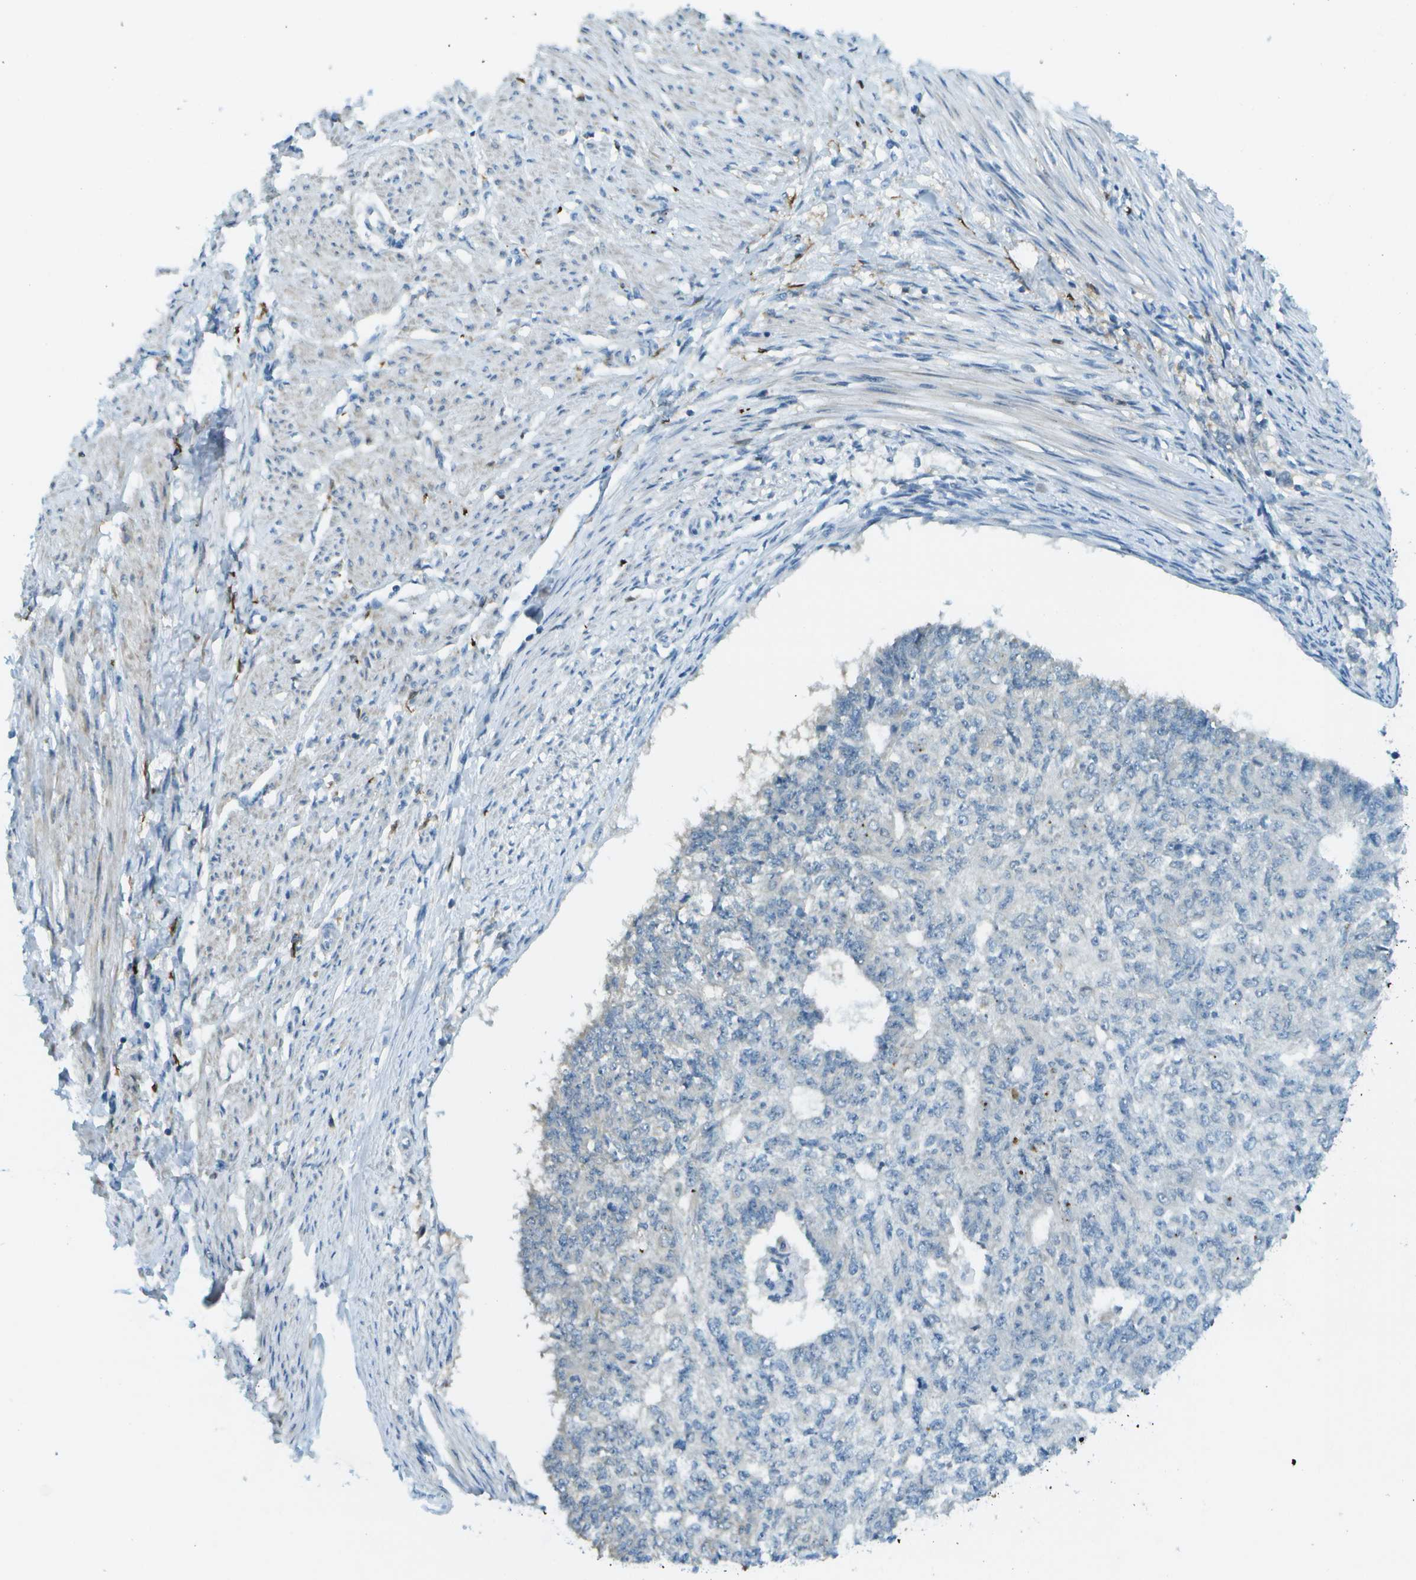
{"staining": {"intensity": "weak", "quantity": "<25%", "location": "cytoplasmic/membranous"}, "tissue": "endometrial cancer", "cell_type": "Tumor cells", "image_type": "cancer", "snomed": [{"axis": "morphology", "description": "Adenocarcinoma, NOS"}, {"axis": "topography", "description": "Endometrium"}], "caption": "Immunohistochemistry (IHC) of endometrial cancer exhibits no positivity in tumor cells. (DAB (3,3'-diaminobenzidine) IHC with hematoxylin counter stain).", "gene": "CDH23", "patient": {"sex": "female", "age": 32}}